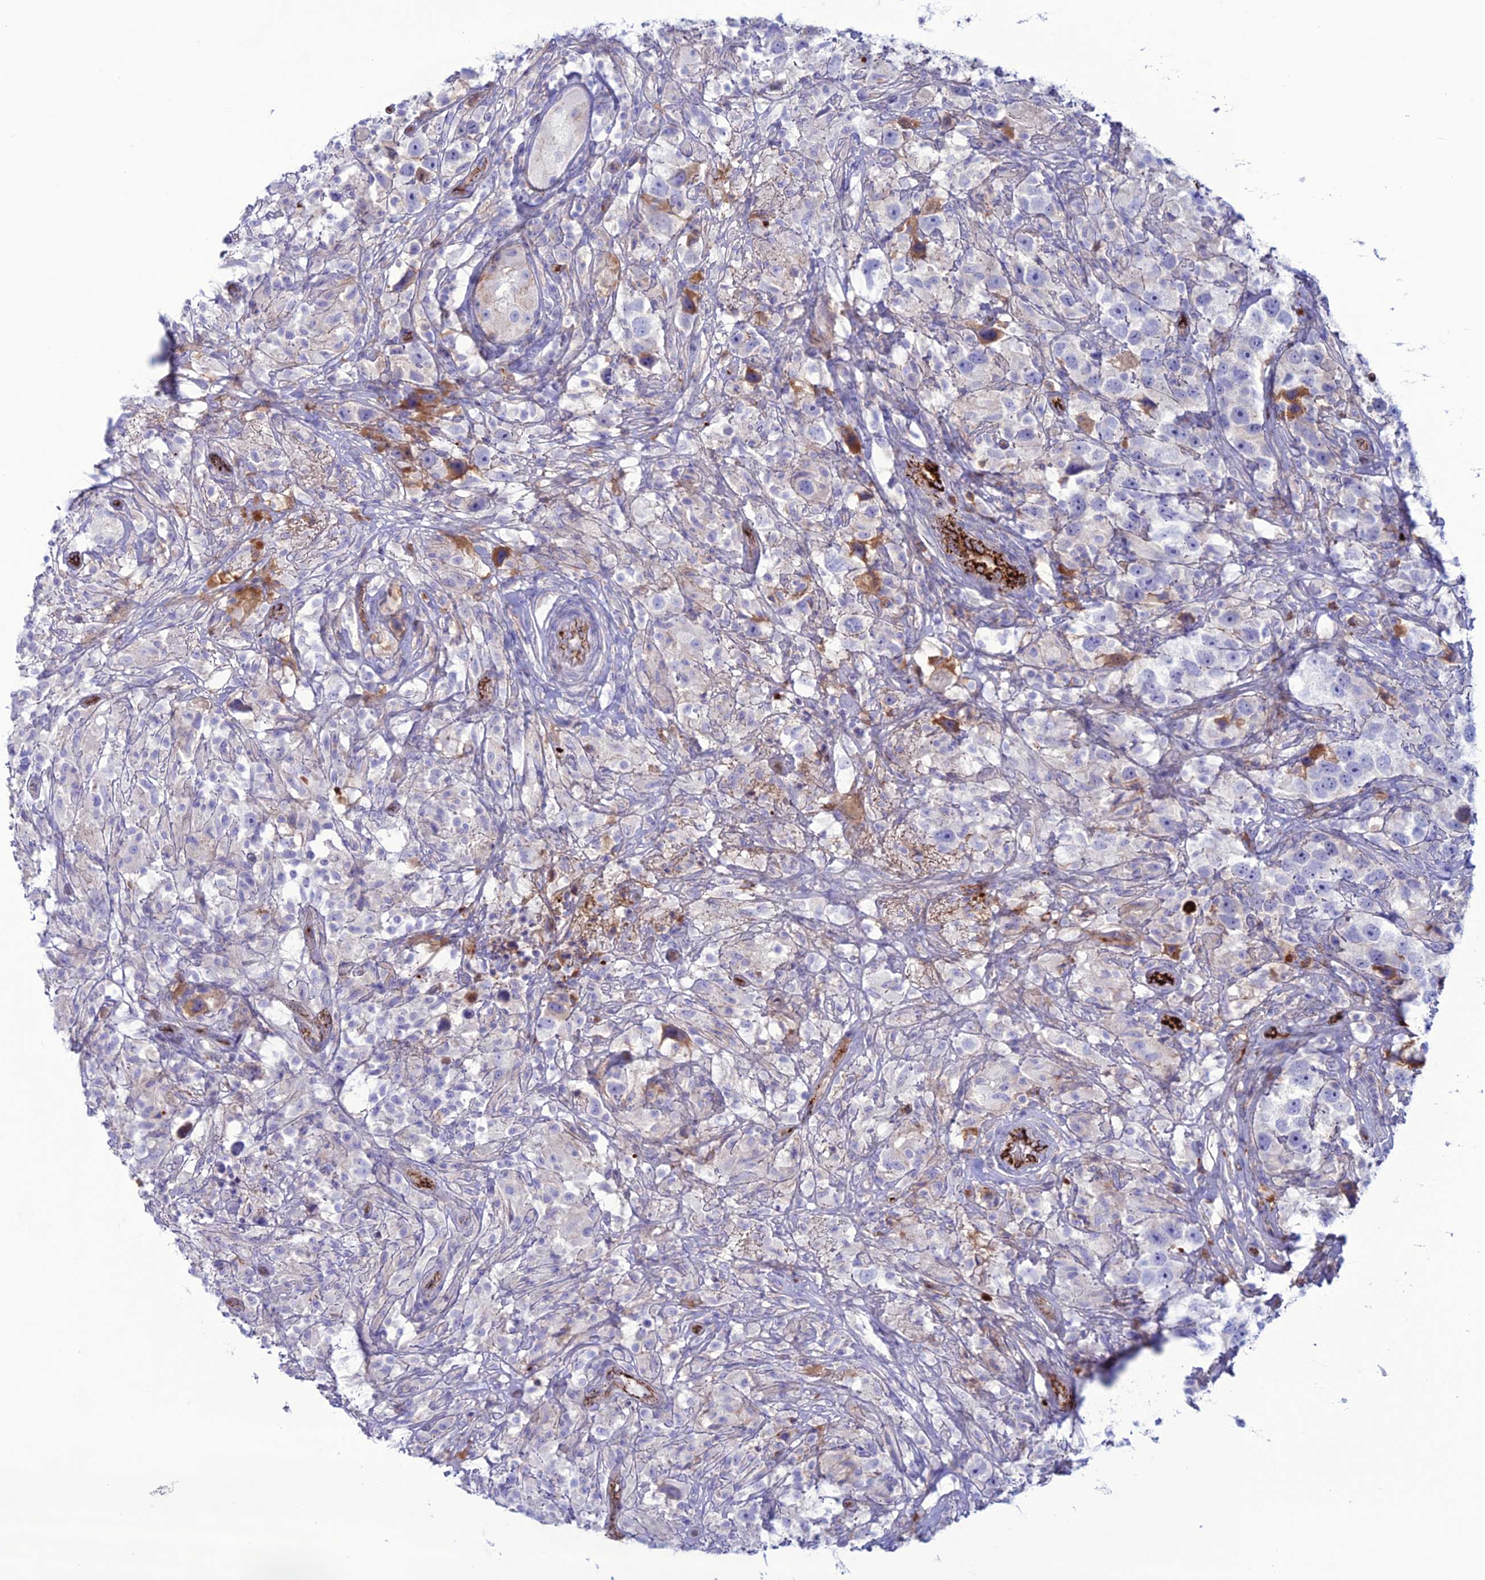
{"staining": {"intensity": "negative", "quantity": "none", "location": "none"}, "tissue": "testis cancer", "cell_type": "Tumor cells", "image_type": "cancer", "snomed": [{"axis": "morphology", "description": "Seminoma, NOS"}, {"axis": "topography", "description": "Testis"}], "caption": "DAB immunohistochemical staining of human testis cancer exhibits no significant expression in tumor cells. (DAB IHC with hematoxylin counter stain).", "gene": "CDC42EP5", "patient": {"sex": "male", "age": 49}}